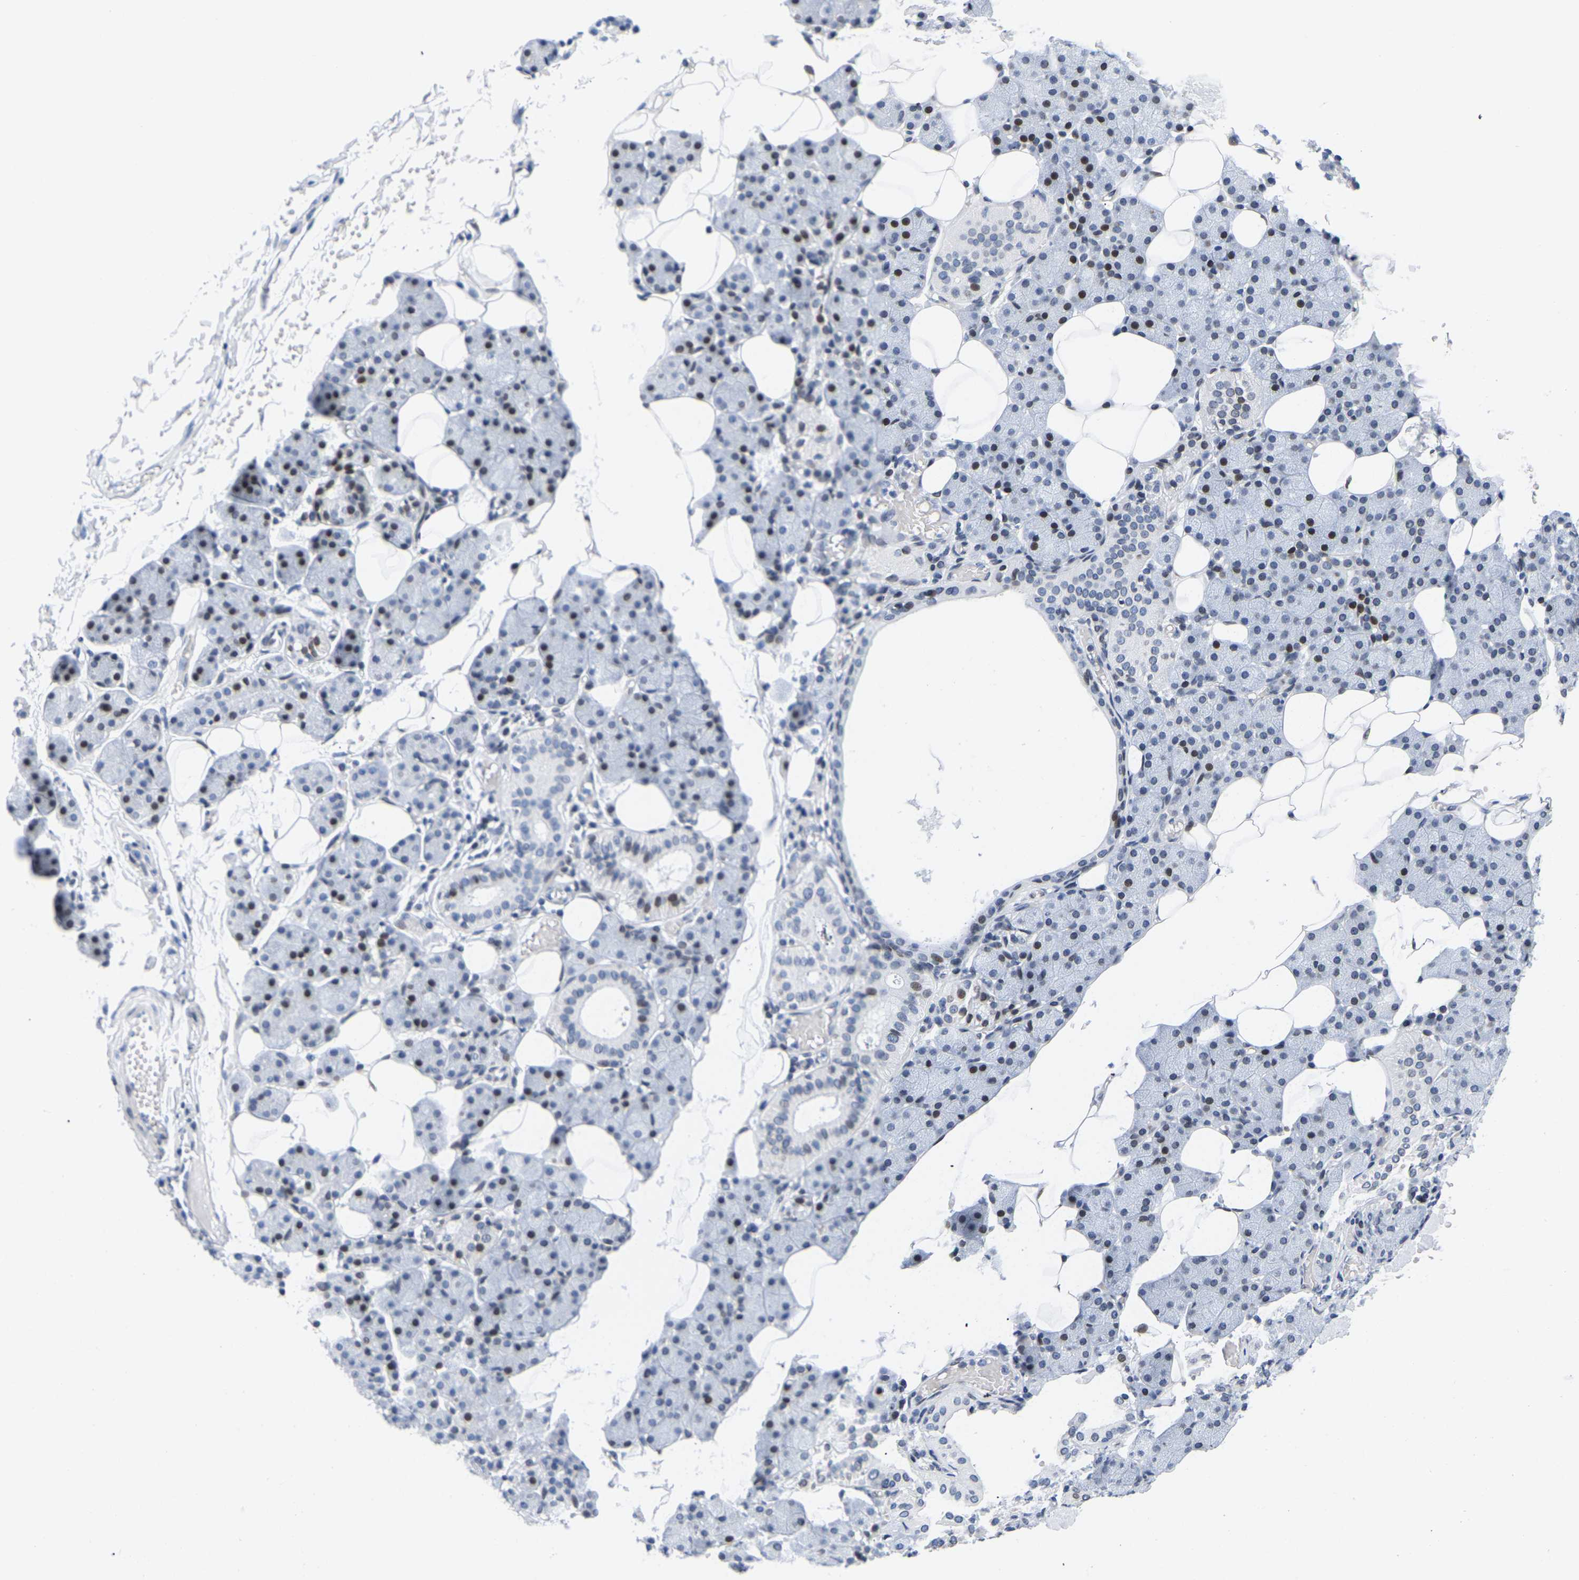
{"staining": {"intensity": "moderate", "quantity": "<25%", "location": "nuclear"}, "tissue": "salivary gland", "cell_type": "Glandular cells", "image_type": "normal", "snomed": [{"axis": "morphology", "description": "Normal tissue, NOS"}, {"axis": "topography", "description": "Salivary gland"}], "caption": "Immunohistochemical staining of benign salivary gland shows moderate nuclear protein staining in about <25% of glandular cells. The protein of interest is shown in brown color, while the nuclei are stained blue.", "gene": "UPK3A", "patient": {"sex": "female", "age": 33}}